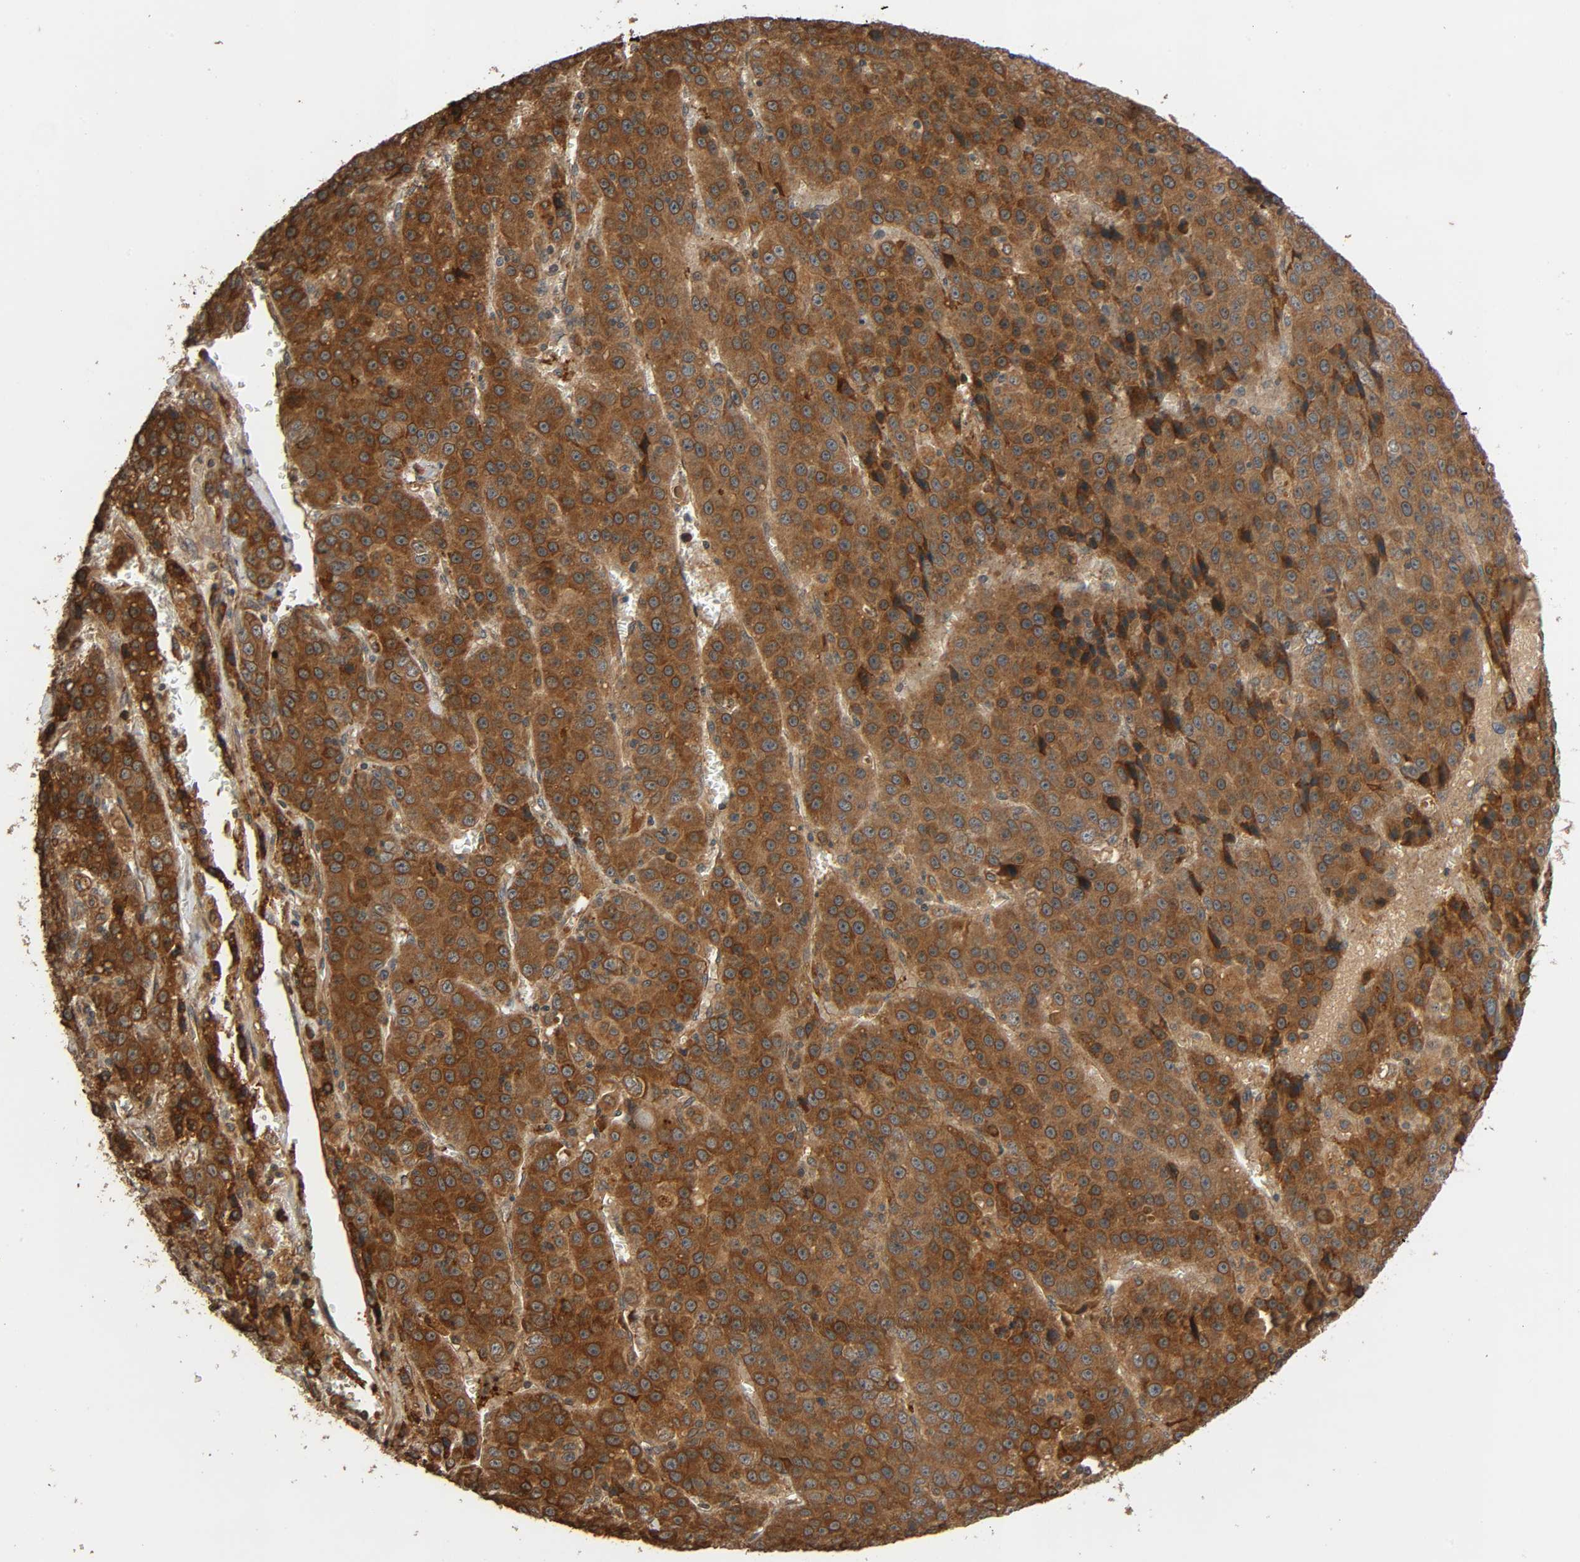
{"staining": {"intensity": "strong", "quantity": ">75%", "location": "cytoplasmic/membranous"}, "tissue": "liver cancer", "cell_type": "Tumor cells", "image_type": "cancer", "snomed": [{"axis": "morphology", "description": "Carcinoma, Hepatocellular, NOS"}, {"axis": "topography", "description": "Liver"}], "caption": "A photomicrograph showing strong cytoplasmic/membranous positivity in approximately >75% of tumor cells in hepatocellular carcinoma (liver), as visualized by brown immunohistochemical staining.", "gene": "MAP3K8", "patient": {"sex": "female", "age": 53}}